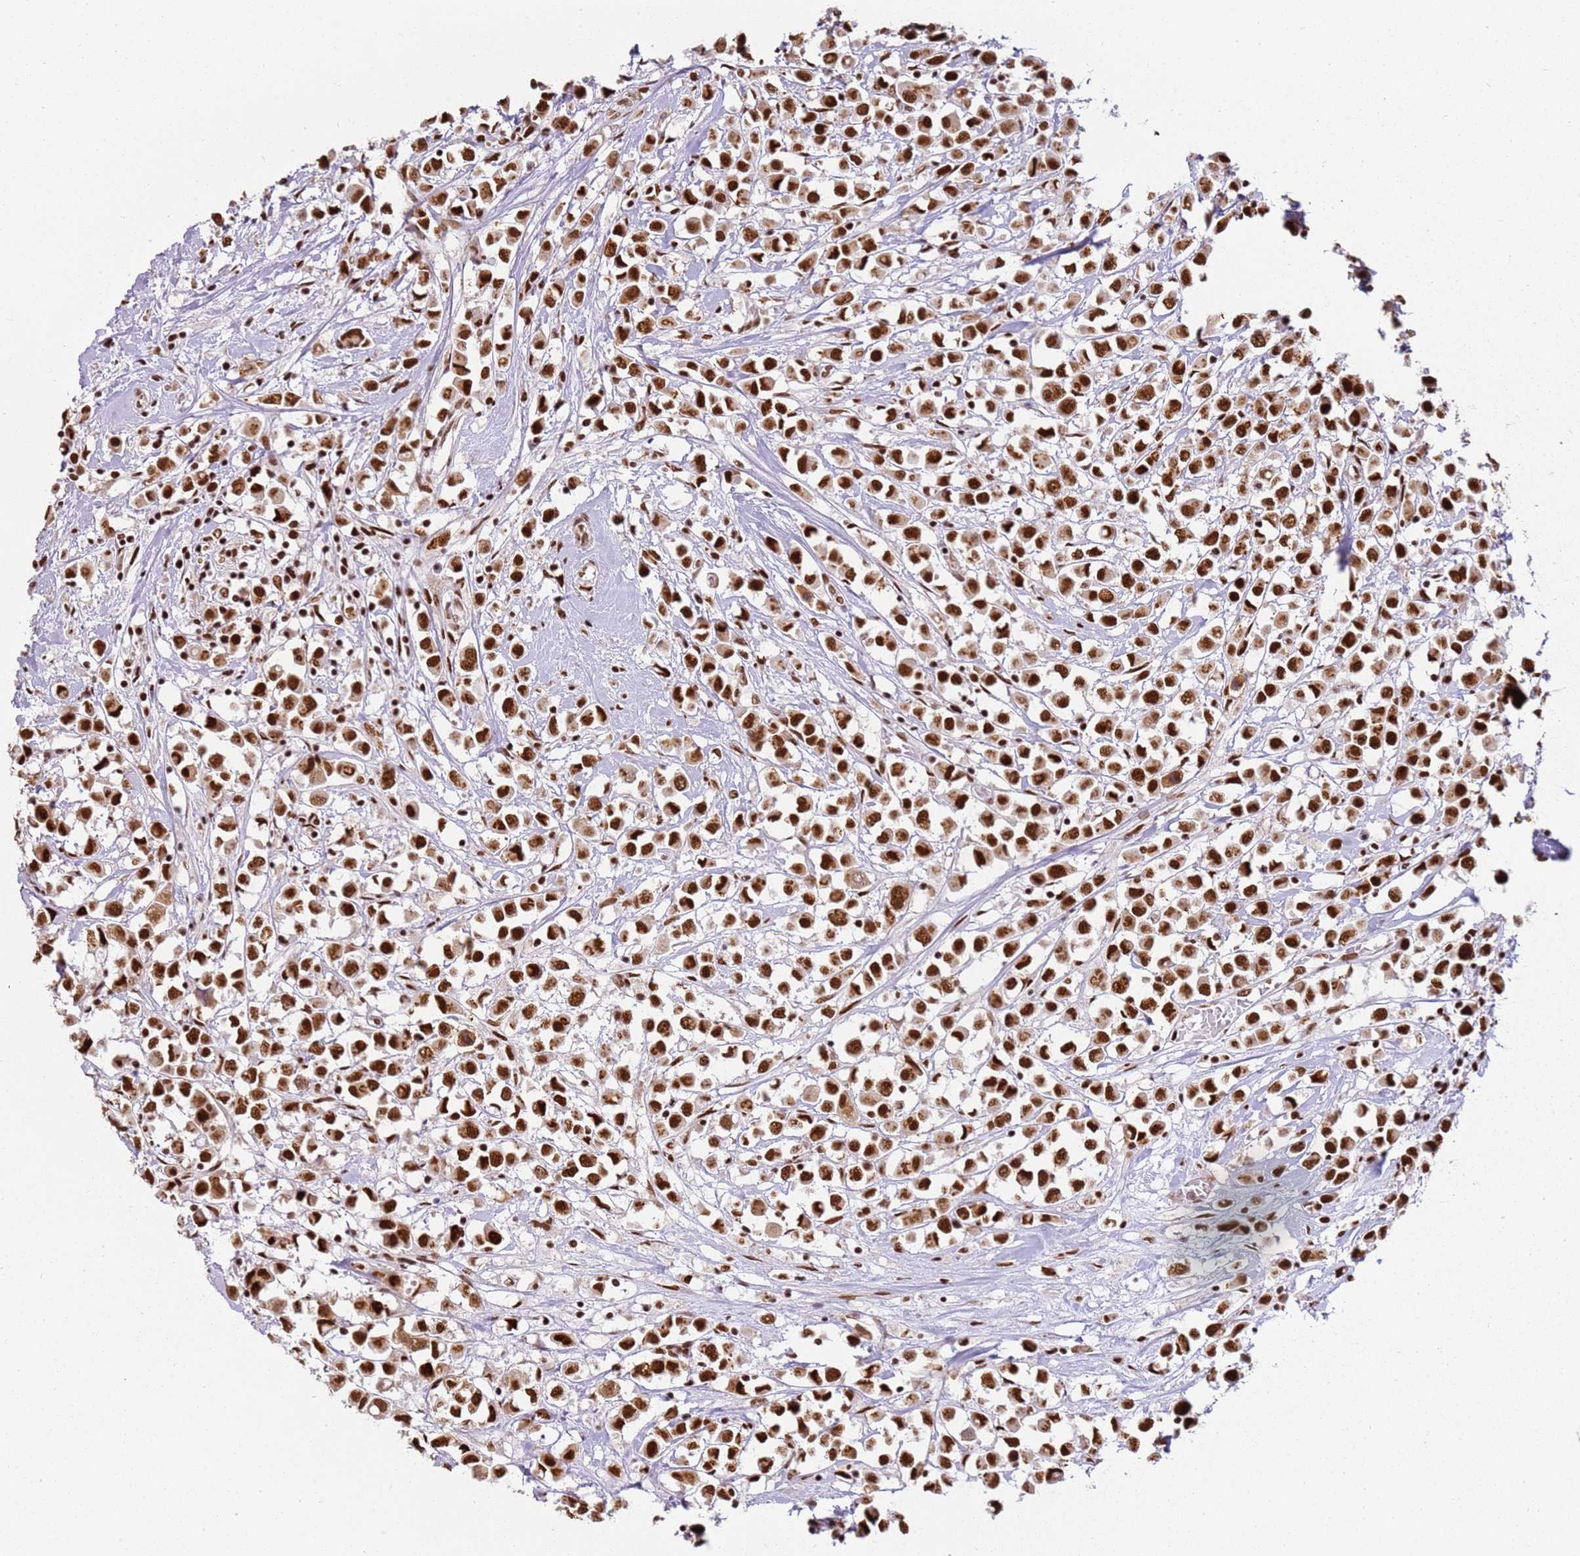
{"staining": {"intensity": "strong", "quantity": ">75%", "location": "nuclear"}, "tissue": "breast cancer", "cell_type": "Tumor cells", "image_type": "cancer", "snomed": [{"axis": "morphology", "description": "Duct carcinoma"}, {"axis": "topography", "description": "Breast"}], "caption": "Tumor cells exhibit high levels of strong nuclear staining in approximately >75% of cells in human breast cancer (intraductal carcinoma).", "gene": "TENT4A", "patient": {"sex": "female", "age": 61}}